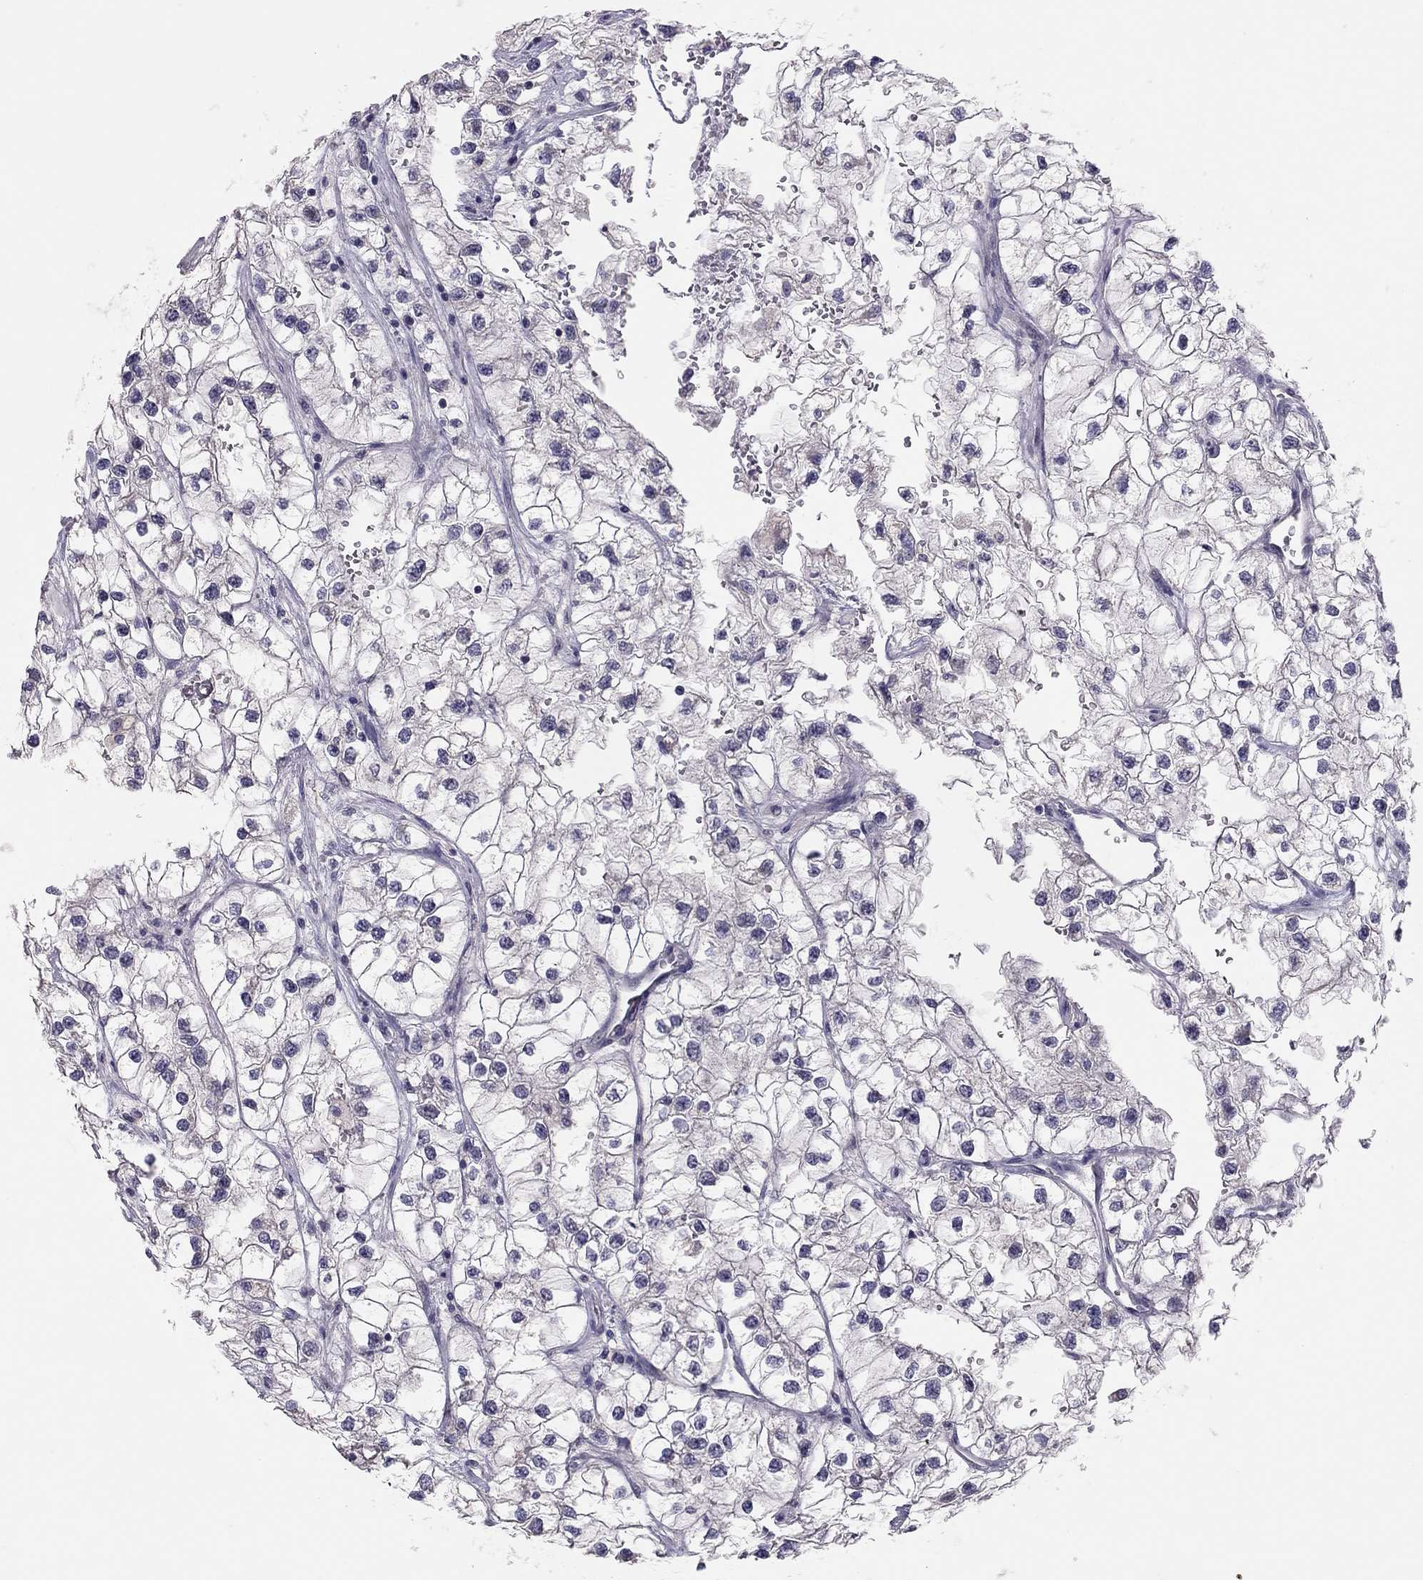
{"staining": {"intensity": "negative", "quantity": "none", "location": "none"}, "tissue": "renal cancer", "cell_type": "Tumor cells", "image_type": "cancer", "snomed": [{"axis": "morphology", "description": "Adenocarcinoma, NOS"}, {"axis": "topography", "description": "Kidney"}], "caption": "The immunohistochemistry micrograph has no significant expression in tumor cells of renal cancer tissue. (DAB immunohistochemistry (IHC) visualized using brightfield microscopy, high magnification).", "gene": "ADORA2A", "patient": {"sex": "male", "age": 59}}